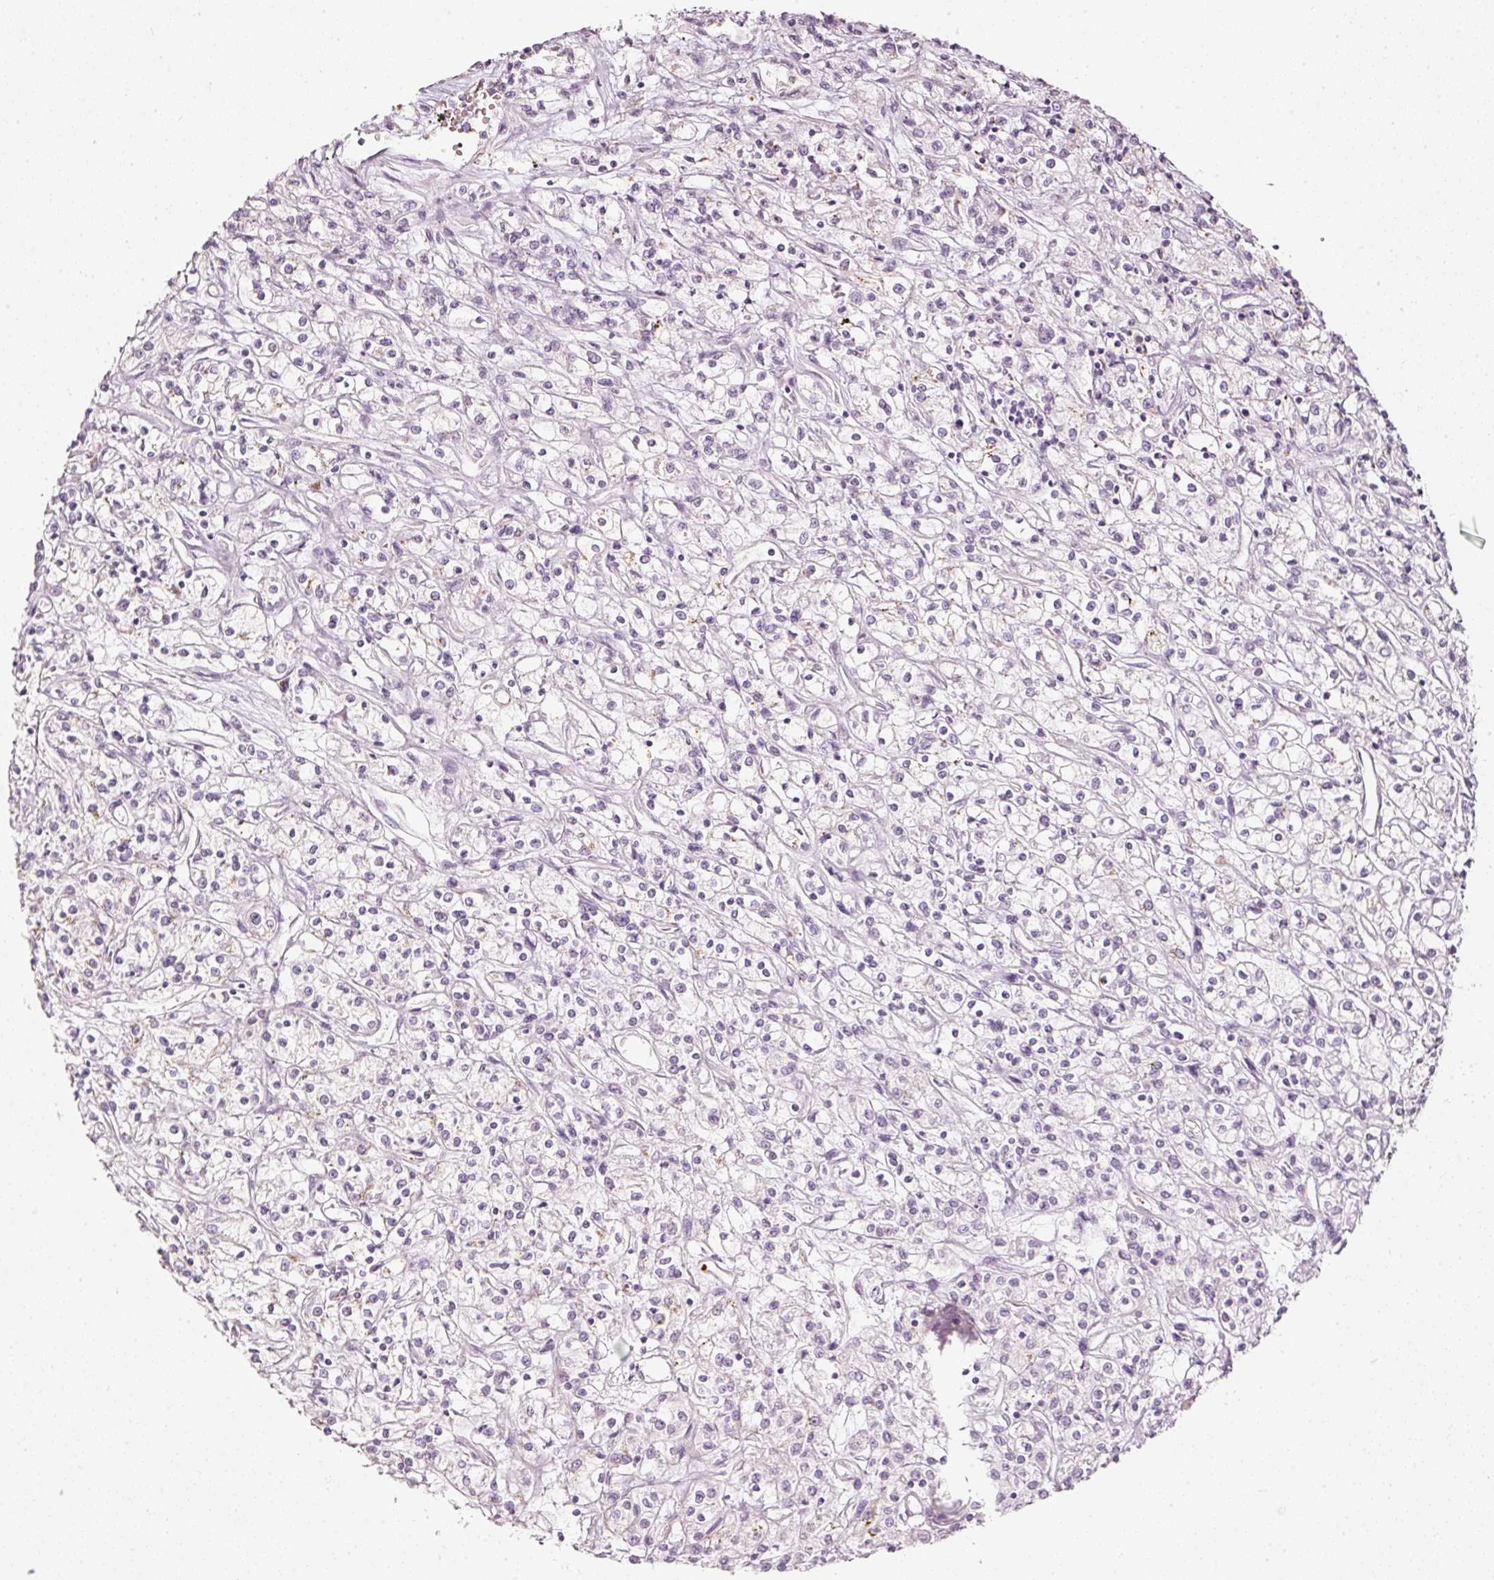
{"staining": {"intensity": "negative", "quantity": "none", "location": "none"}, "tissue": "renal cancer", "cell_type": "Tumor cells", "image_type": "cancer", "snomed": [{"axis": "morphology", "description": "Adenocarcinoma, NOS"}, {"axis": "topography", "description": "Kidney"}], "caption": "Tumor cells show no significant staining in adenocarcinoma (renal).", "gene": "SDF4", "patient": {"sex": "female", "age": 59}}